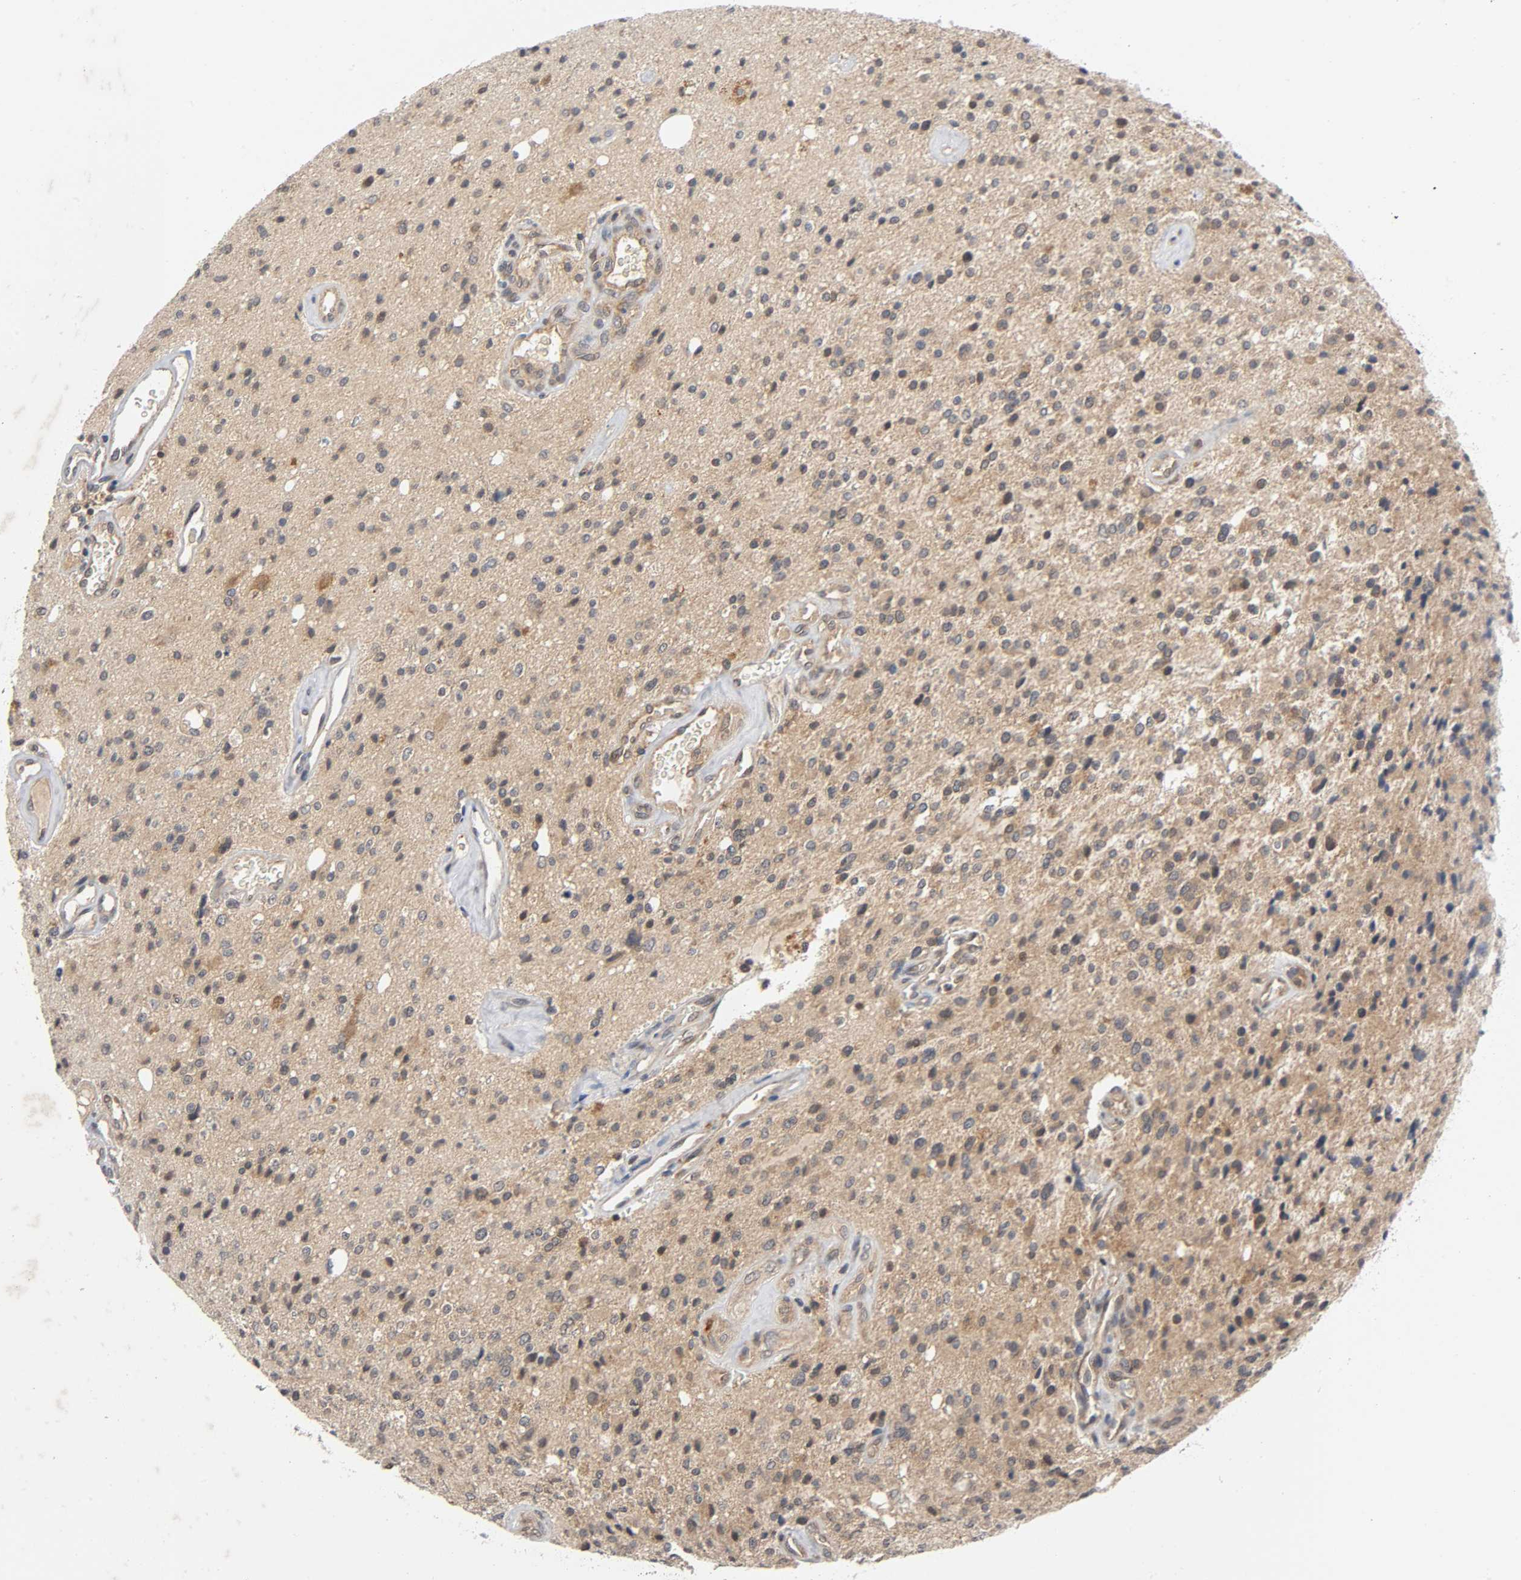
{"staining": {"intensity": "moderate", "quantity": ">75%", "location": "cytoplasmic/membranous"}, "tissue": "glioma", "cell_type": "Tumor cells", "image_type": "cancer", "snomed": [{"axis": "morphology", "description": "Glioma, malignant, High grade"}, {"axis": "topography", "description": "Brain"}], "caption": "Moderate cytoplasmic/membranous staining is appreciated in approximately >75% of tumor cells in malignant high-grade glioma.", "gene": "MAPK8", "patient": {"sex": "male", "age": 47}}